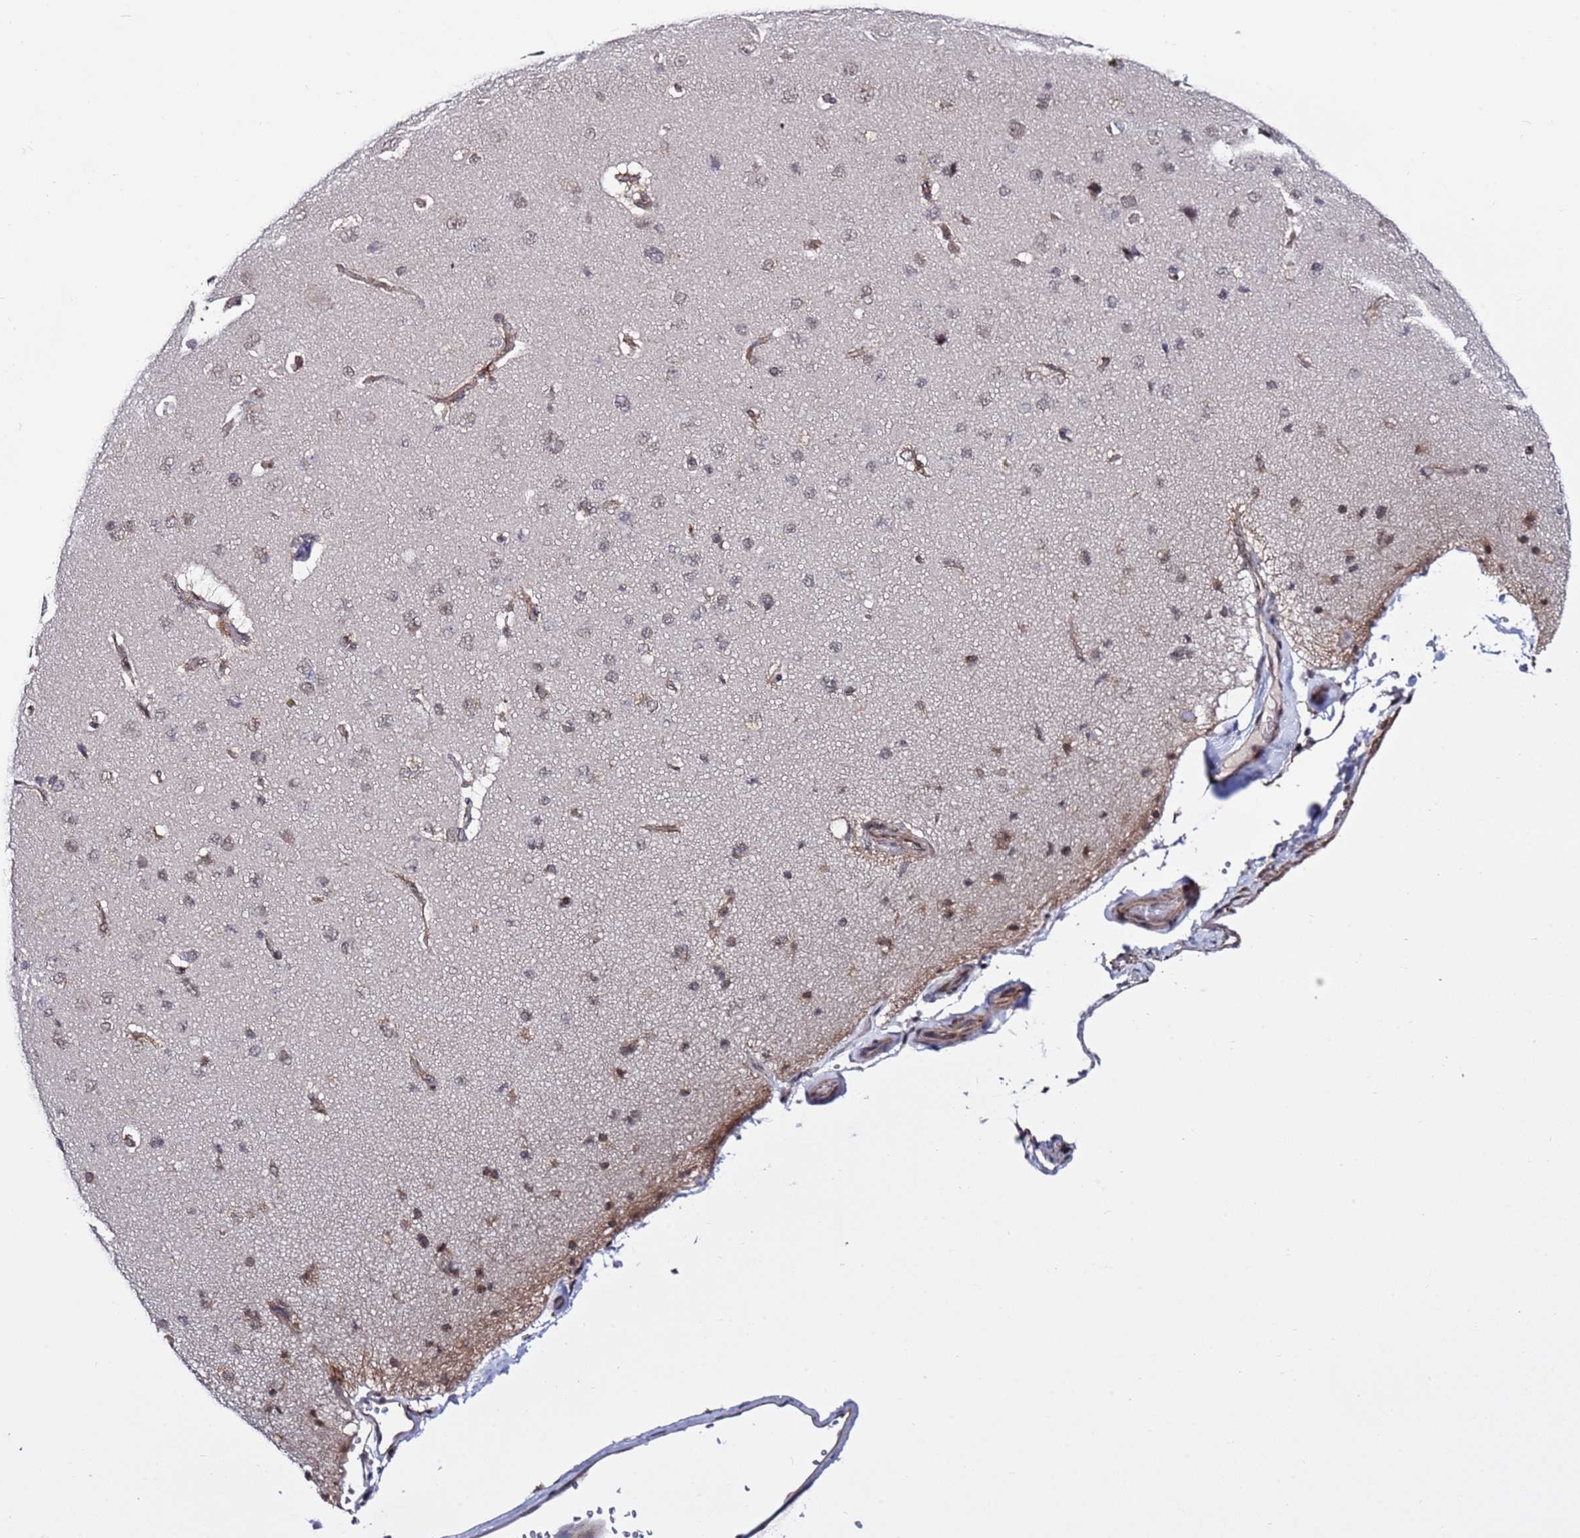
{"staining": {"intensity": "moderate", "quantity": "<25%", "location": "cytoplasmic/membranous"}, "tissue": "cerebral cortex", "cell_type": "Endothelial cells", "image_type": "normal", "snomed": [{"axis": "morphology", "description": "Normal tissue, NOS"}, {"axis": "topography", "description": "Cerebral cortex"}], "caption": "Cerebral cortex stained with DAB immunohistochemistry shows low levels of moderate cytoplasmic/membranous staining in approximately <25% of endothelial cells. (DAB = brown stain, brightfield microscopy at high magnification).", "gene": "POLR2D", "patient": {"sex": "male", "age": 62}}